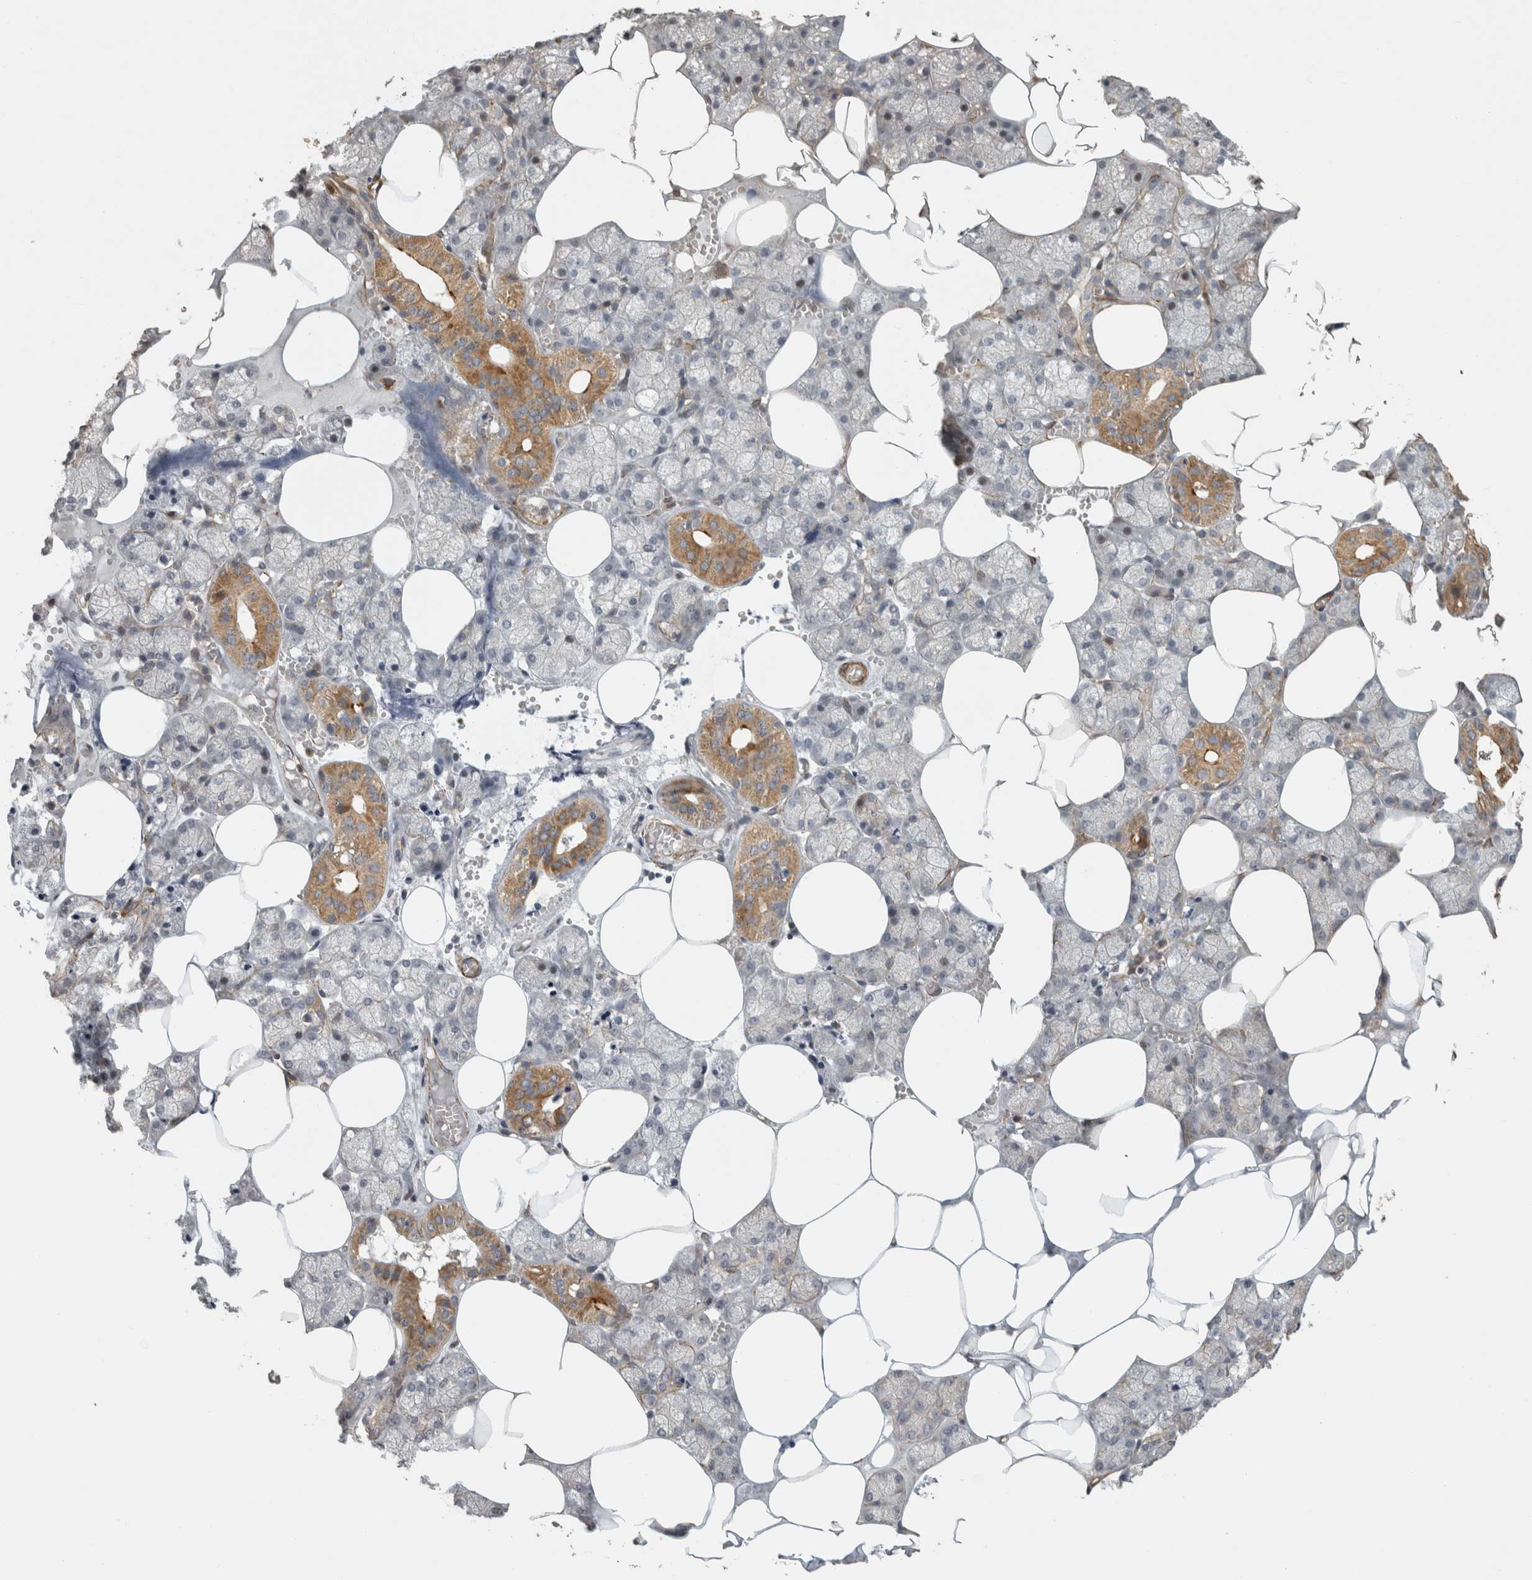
{"staining": {"intensity": "moderate", "quantity": "25%-75%", "location": "cytoplasmic/membranous"}, "tissue": "salivary gland", "cell_type": "Glandular cells", "image_type": "normal", "snomed": [{"axis": "morphology", "description": "Normal tissue, NOS"}, {"axis": "topography", "description": "Salivary gland"}], "caption": "Protein positivity by immunohistochemistry exhibits moderate cytoplasmic/membranous expression in approximately 25%-75% of glandular cells in normal salivary gland.", "gene": "SIPA1L2", "patient": {"sex": "male", "age": 62}}